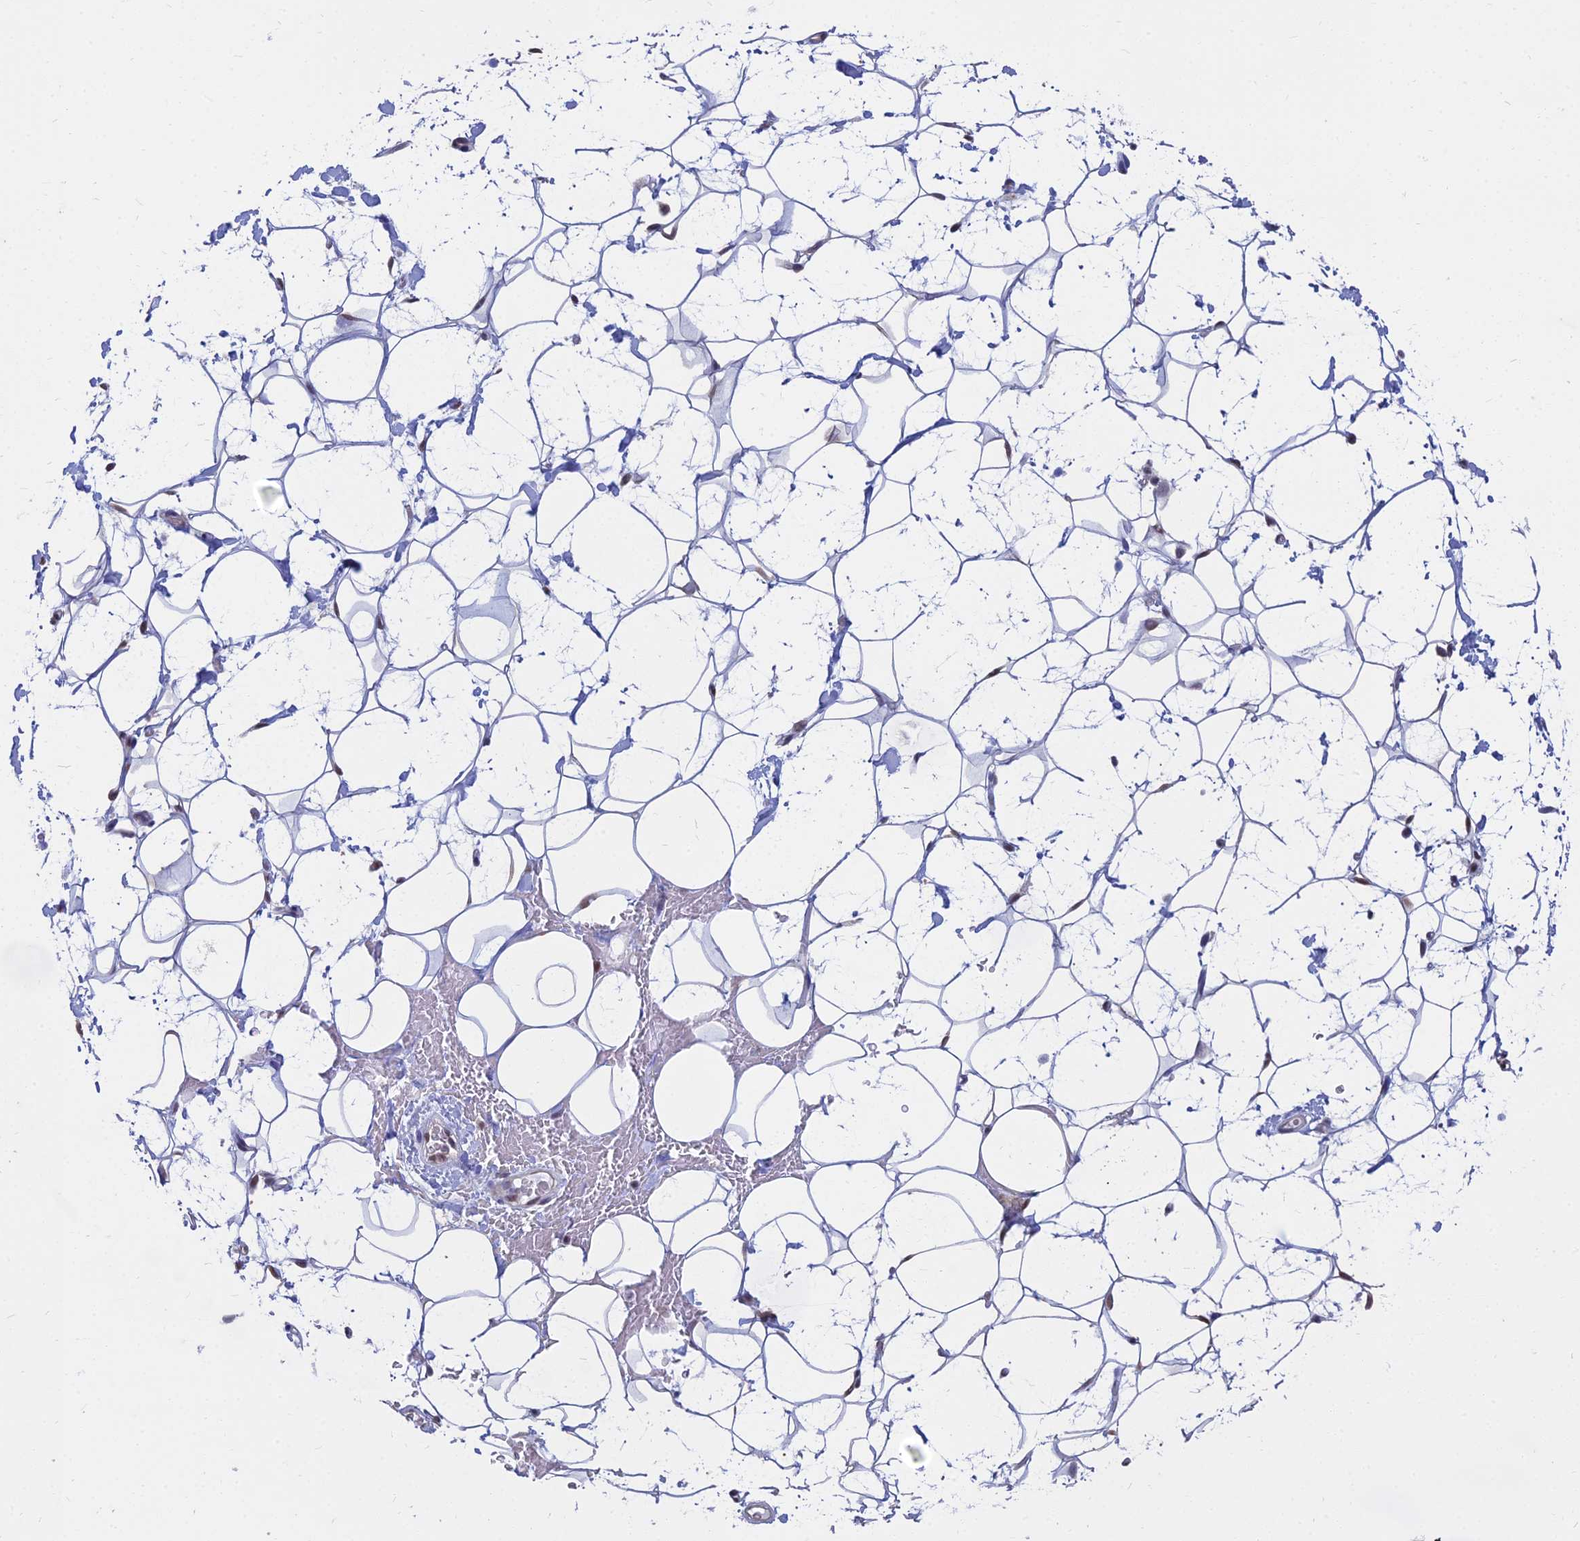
{"staining": {"intensity": "negative", "quantity": "none", "location": "none"}, "tissue": "adipose tissue", "cell_type": "Adipocytes", "image_type": "normal", "snomed": [{"axis": "morphology", "description": "Normal tissue, NOS"}, {"axis": "topography", "description": "Breast"}], "caption": "IHC photomicrograph of normal adipose tissue: human adipose tissue stained with DAB (3,3'-diaminobenzidine) exhibits no significant protein expression in adipocytes.", "gene": "SRSF7", "patient": {"sex": "female", "age": 26}}